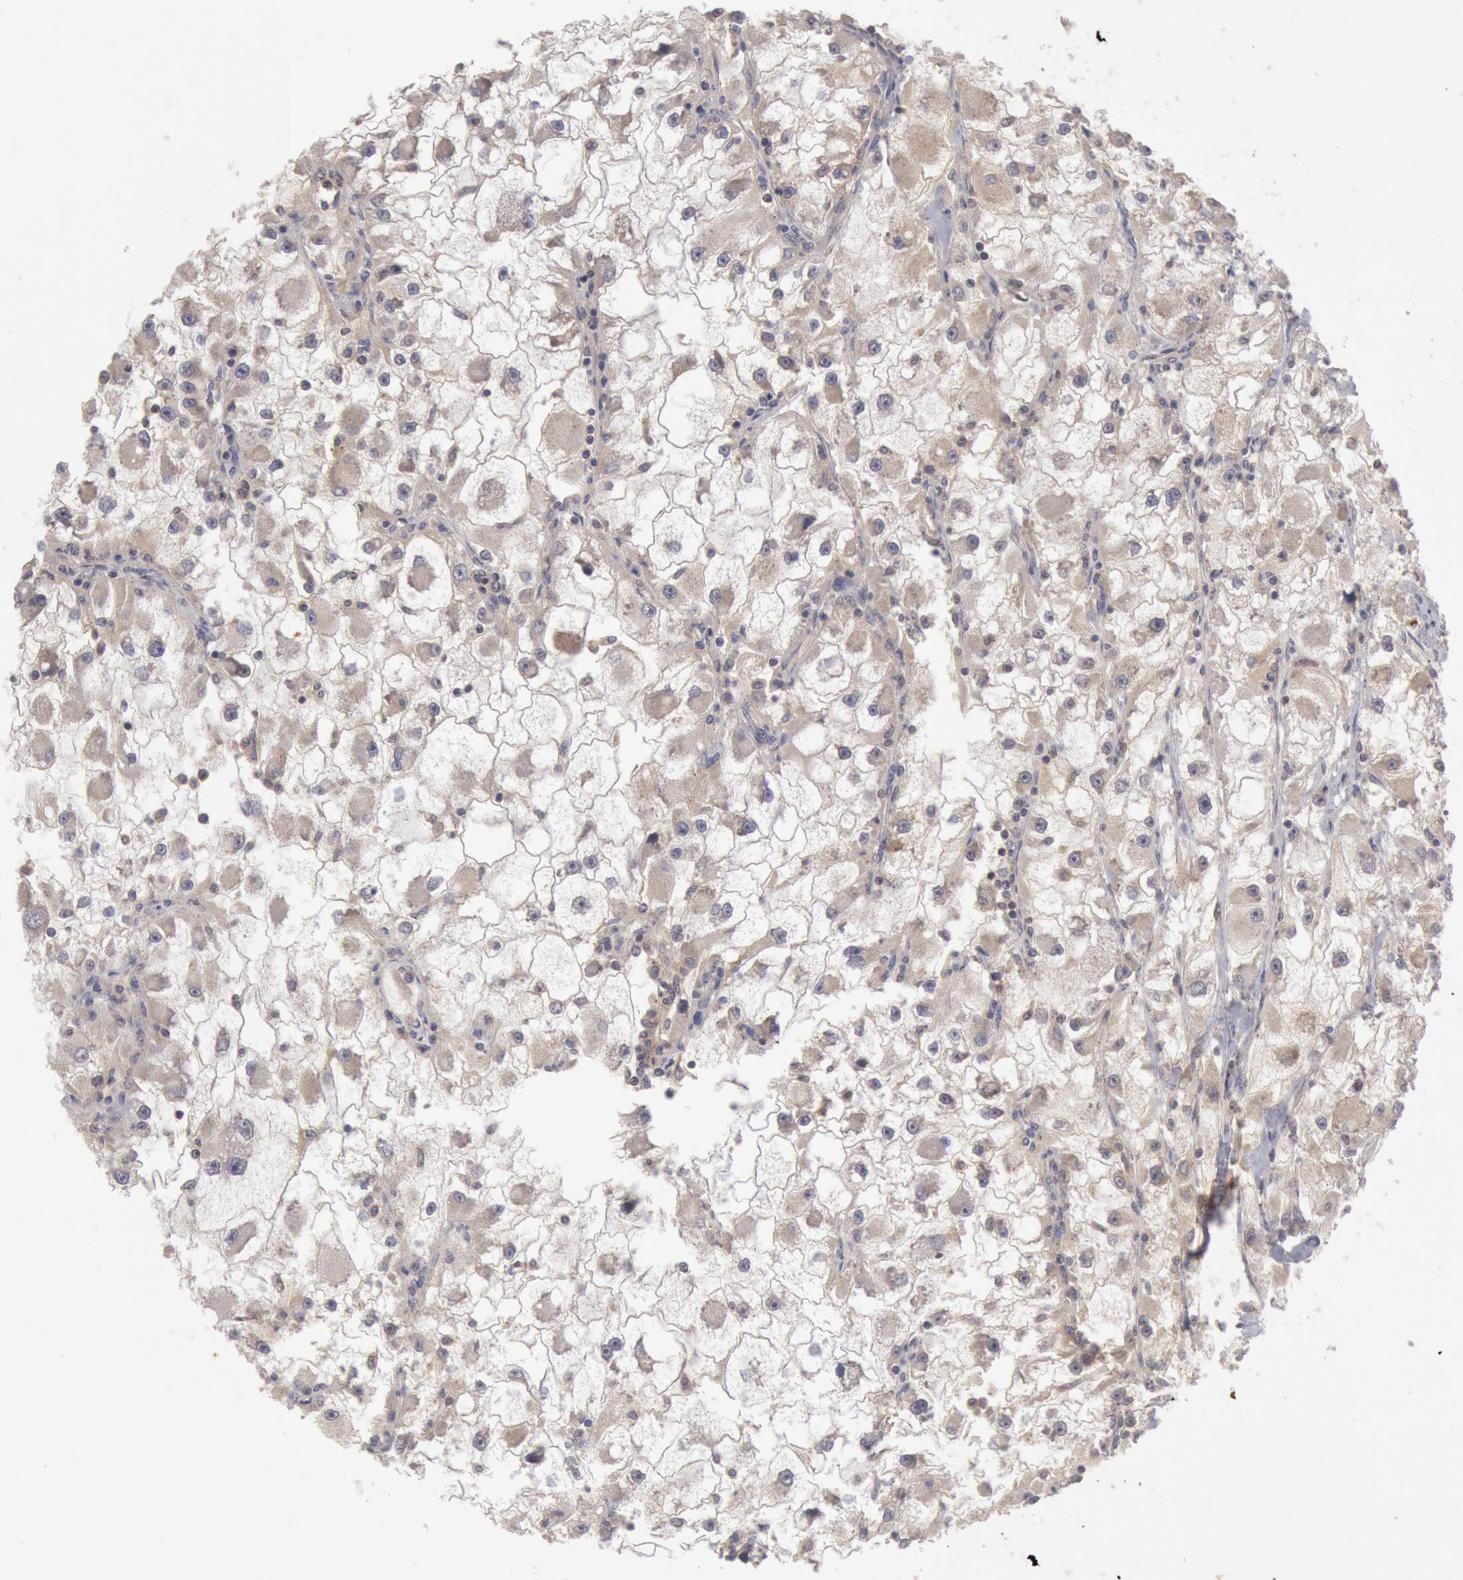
{"staining": {"intensity": "negative", "quantity": "none", "location": "none"}, "tissue": "renal cancer", "cell_type": "Tumor cells", "image_type": "cancer", "snomed": [{"axis": "morphology", "description": "Adenocarcinoma, NOS"}, {"axis": "topography", "description": "Kidney"}], "caption": "Adenocarcinoma (renal) was stained to show a protein in brown. There is no significant expression in tumor cells.", "gene": "ZFP36L1", "patient": {"sex": "female", "age": 73}}